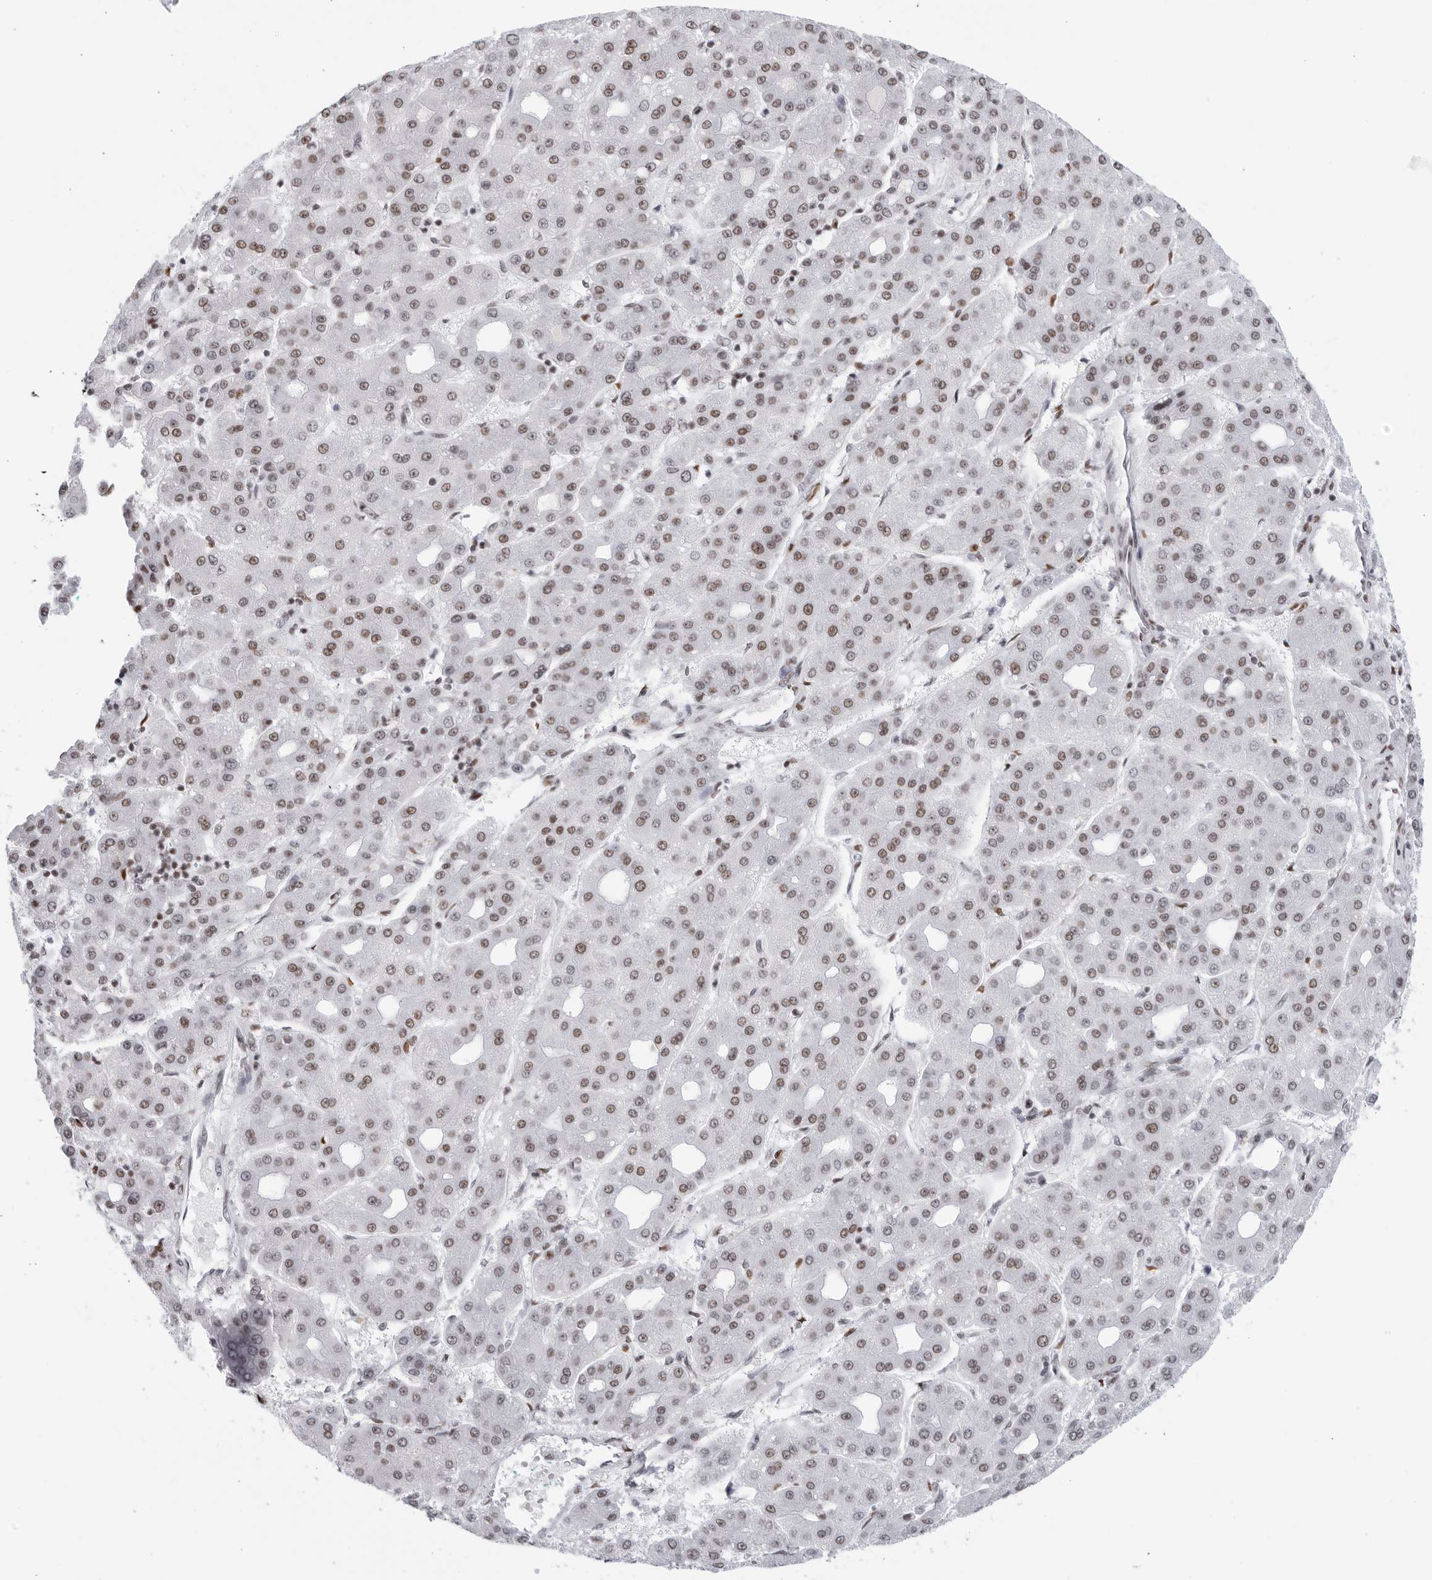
{"staining": {"intensity": "moderate", "quantity": ">75%", "location": "nuclear"}, "tissue": "liver cancer", "cell_type": "Tumor cells", "image_type": "cancer", "snomed": [{"axis": "morphology", "description": "Carcinoma, Hepatocellular, NOS"}, {"axis": "topography", "description": "Liver"}], "caption": "About >75% of tumor cells in liver hepatocellular carcinoma demonstrate moderate nuclear protein expression as visualized by brown immunohistochemical staining.", "gene": "HP1BP3", "patient": {"sex": "male", "age": 65}}